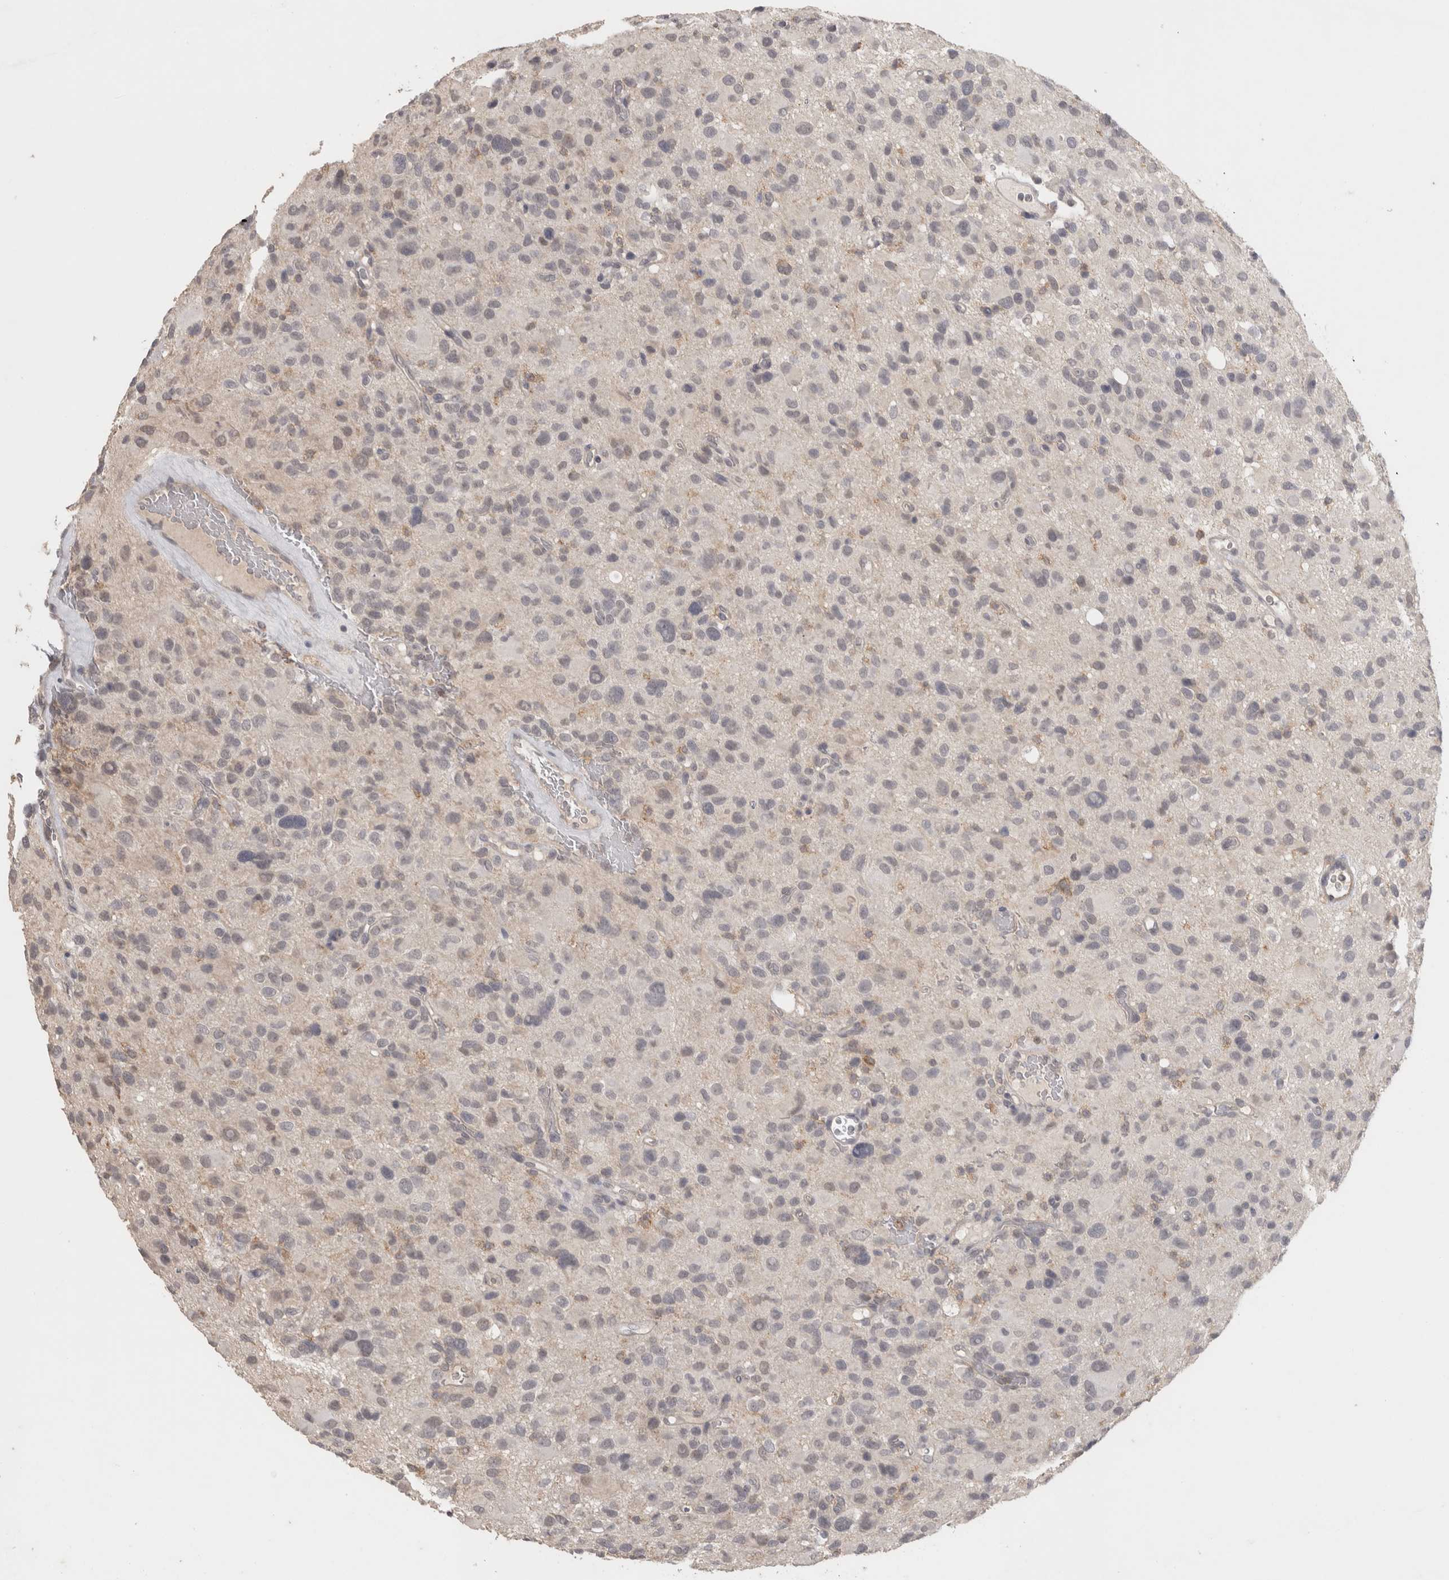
{"staining": {"intensity": "negative", "quantity": "none", "location": "none"}, "tissue": "glioma", "cell_type": "Tumor cells", "image_type": "cancer", "snomed": [{"axis": "morphology", "description": "Glioma, malignant, High grade"}, {"axis": "topography", "description": "Brain"}], "caption": "An immunohistochemistry (IHC) photomicrograph of glioma is shown. There is no staining in tumor cells of glioma.", "gene": "HAVCR2", "patient": {"sex": "male", "age": 48}}